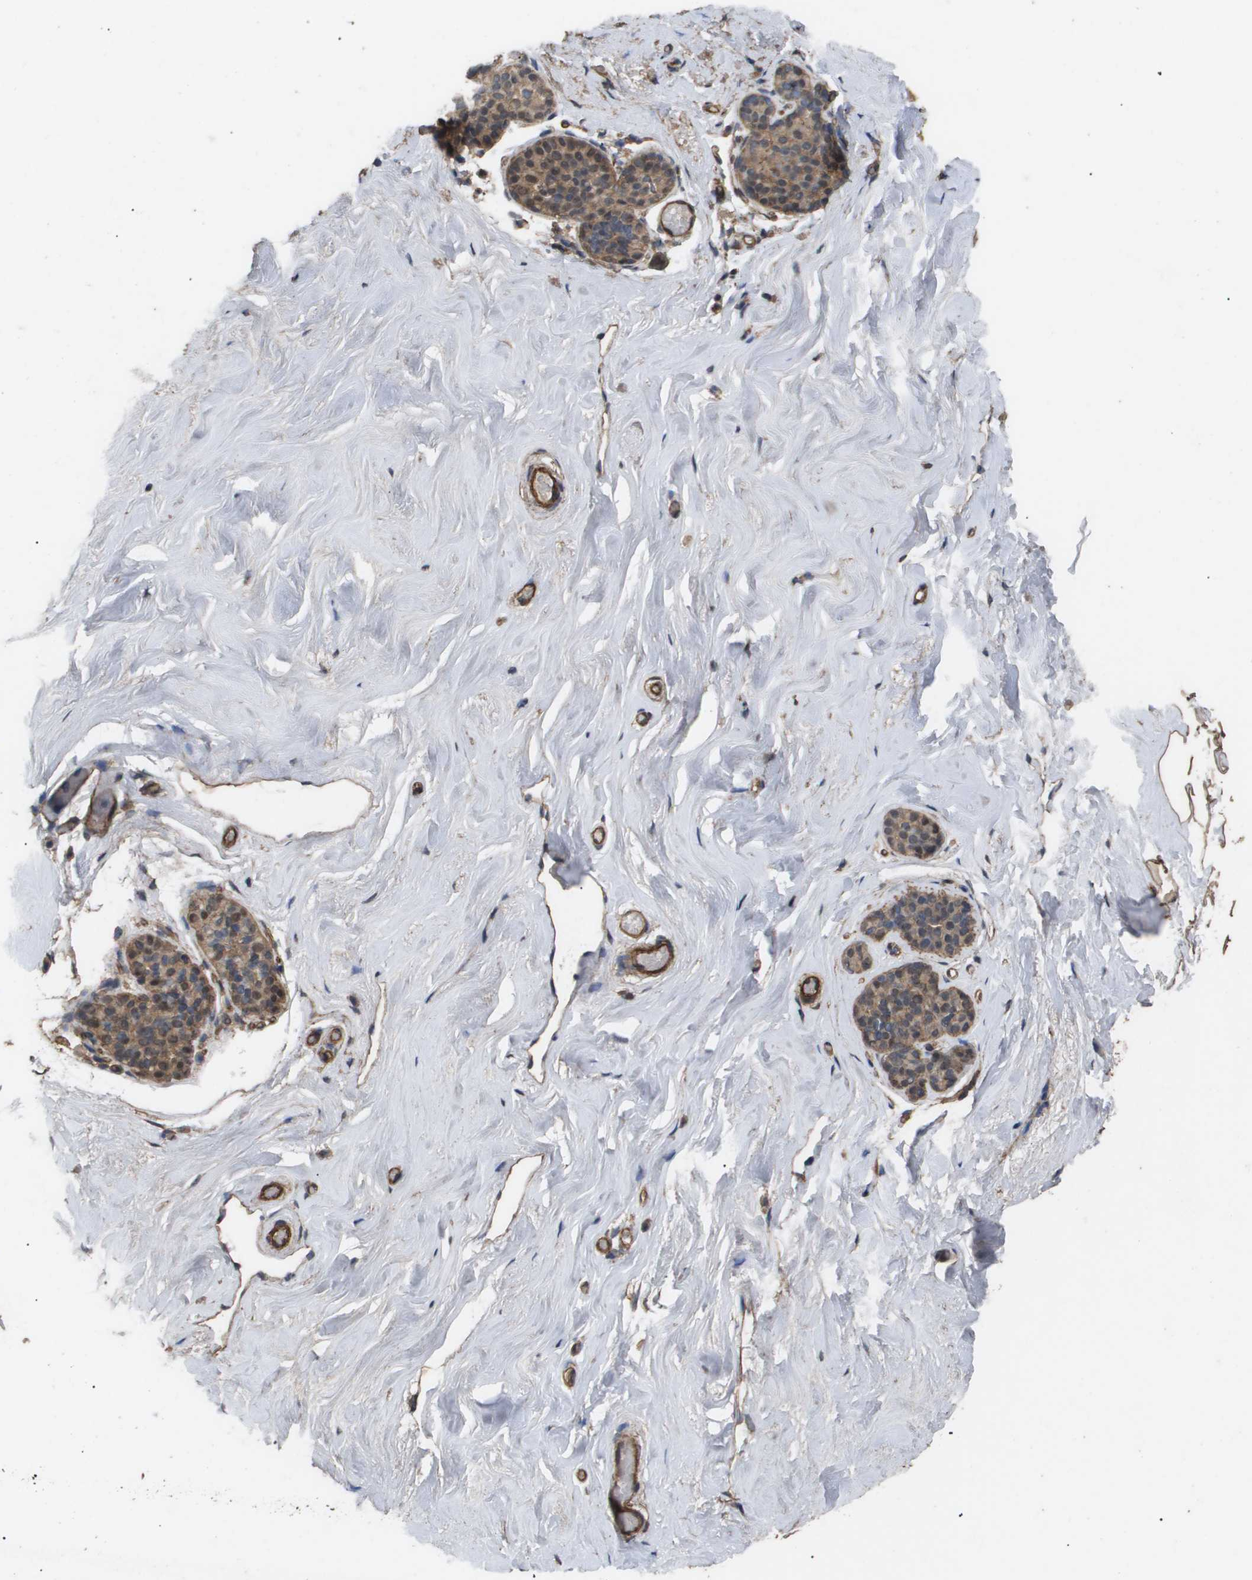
{"staining": {"intensity": "moderate", "quantity": ">75%", "location": "cytoplasmic/membranous"}, "tissue": "breast", "cell_type": "Adipocytes", "image_type": "normal", "snomed": [{"axis": "morphology", "description": "Normal tissue, NOS"}, {"axis": "topography", "description": "Breast"}], "caption": "Unremarkable breast reveals moderate cytoplasmic/membranous staining in approximately >75% of adipocytes.", "gene": "CUL5", "patient": {"sex": "female", "age": 75}}